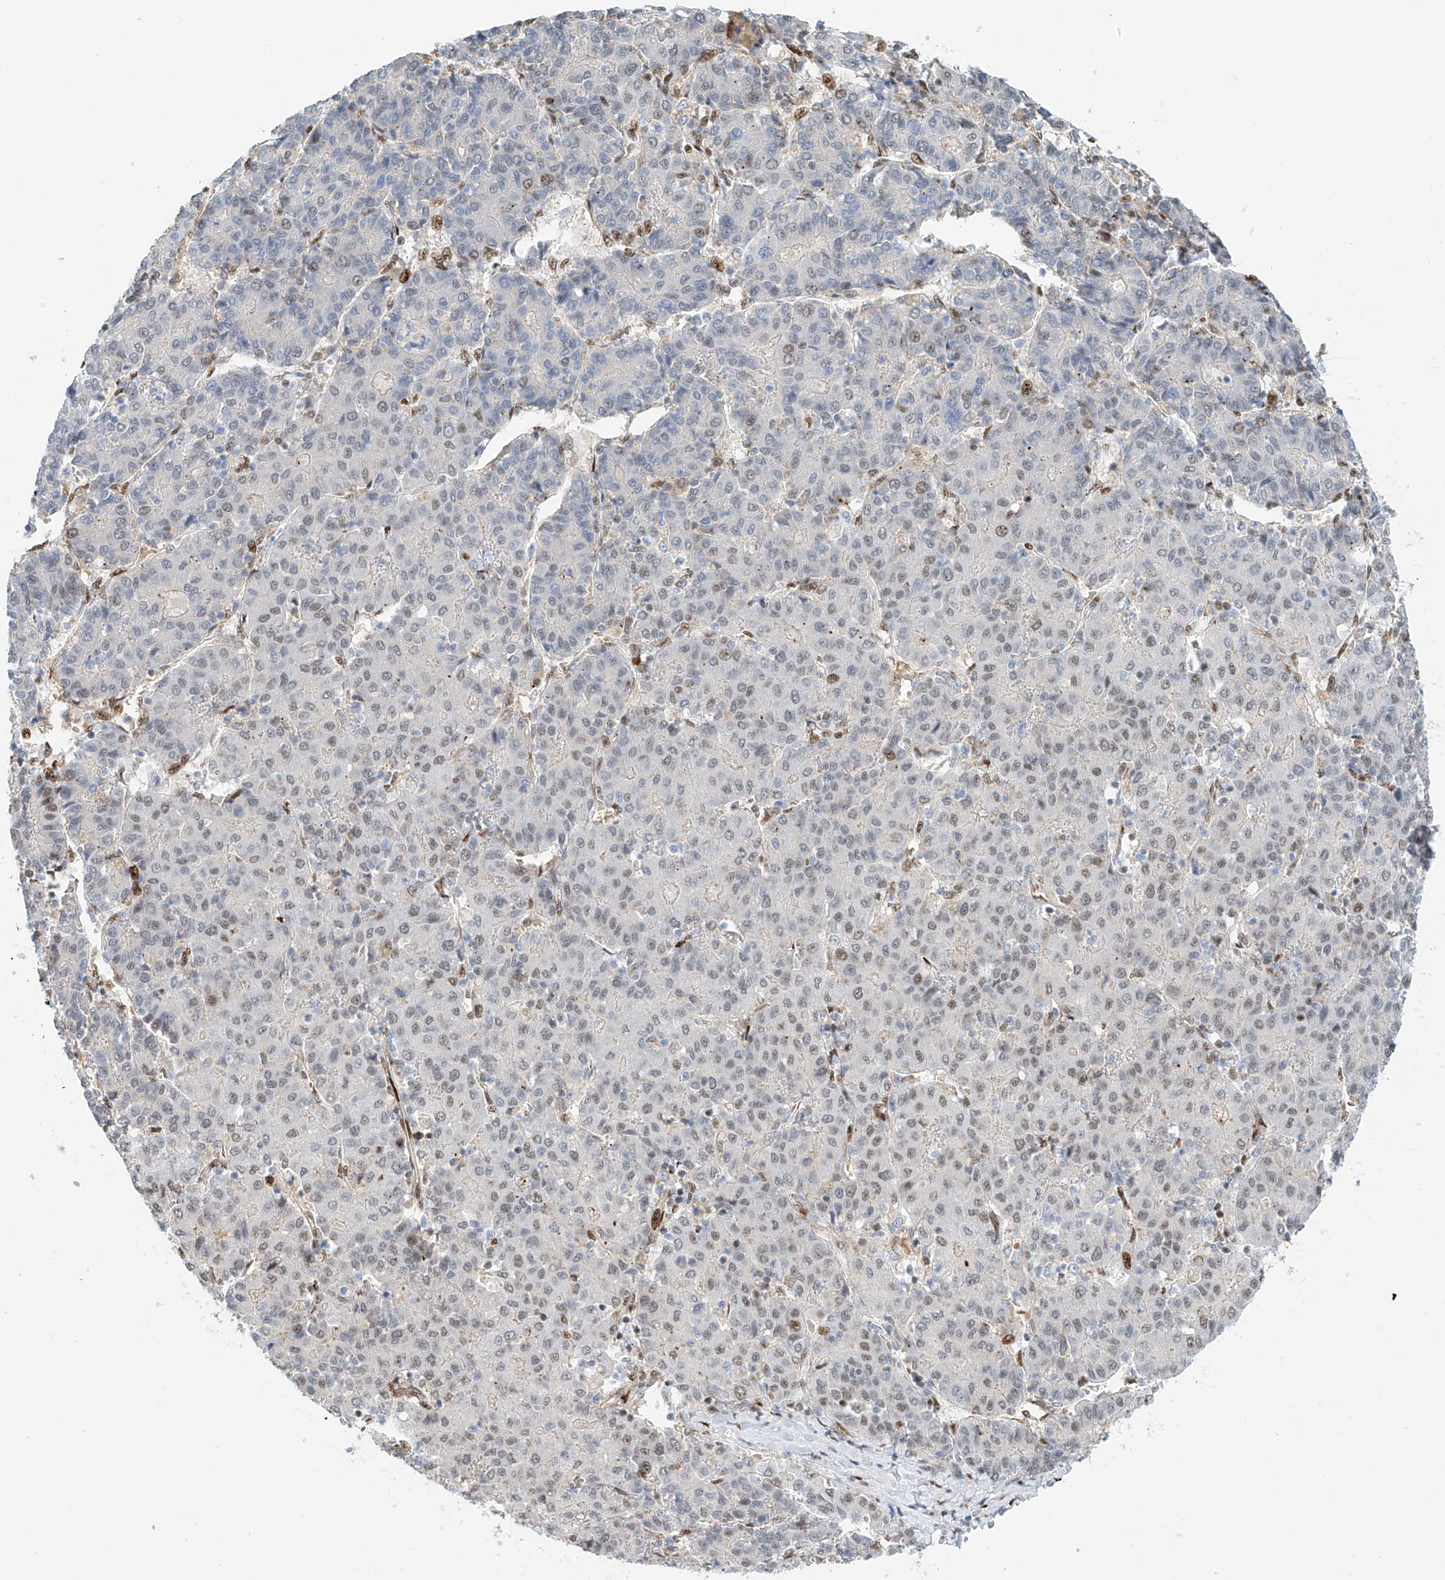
{"staining": {"intensity": "moderate", "quantity": "<25%", "location": "nuclear"}, "tissue": "liver cancer", "cell_type": "Tumor cells", "image_type": "cancer", "snomed": [{"axis": "morphology", "description": "Carcinoma, Hepatocellular, NOS"}, {"axis": "topography", "description": "Liver"}], "caption": "IHC micrograph of human hepatocellular carcinoma (liver) stained for a protein (brown), which shows low levels of moderate nuclear expression in approximately <25% of tumor cells.", "gene": "ZNF514", "patient": {"sex": "male", "age": 65}}